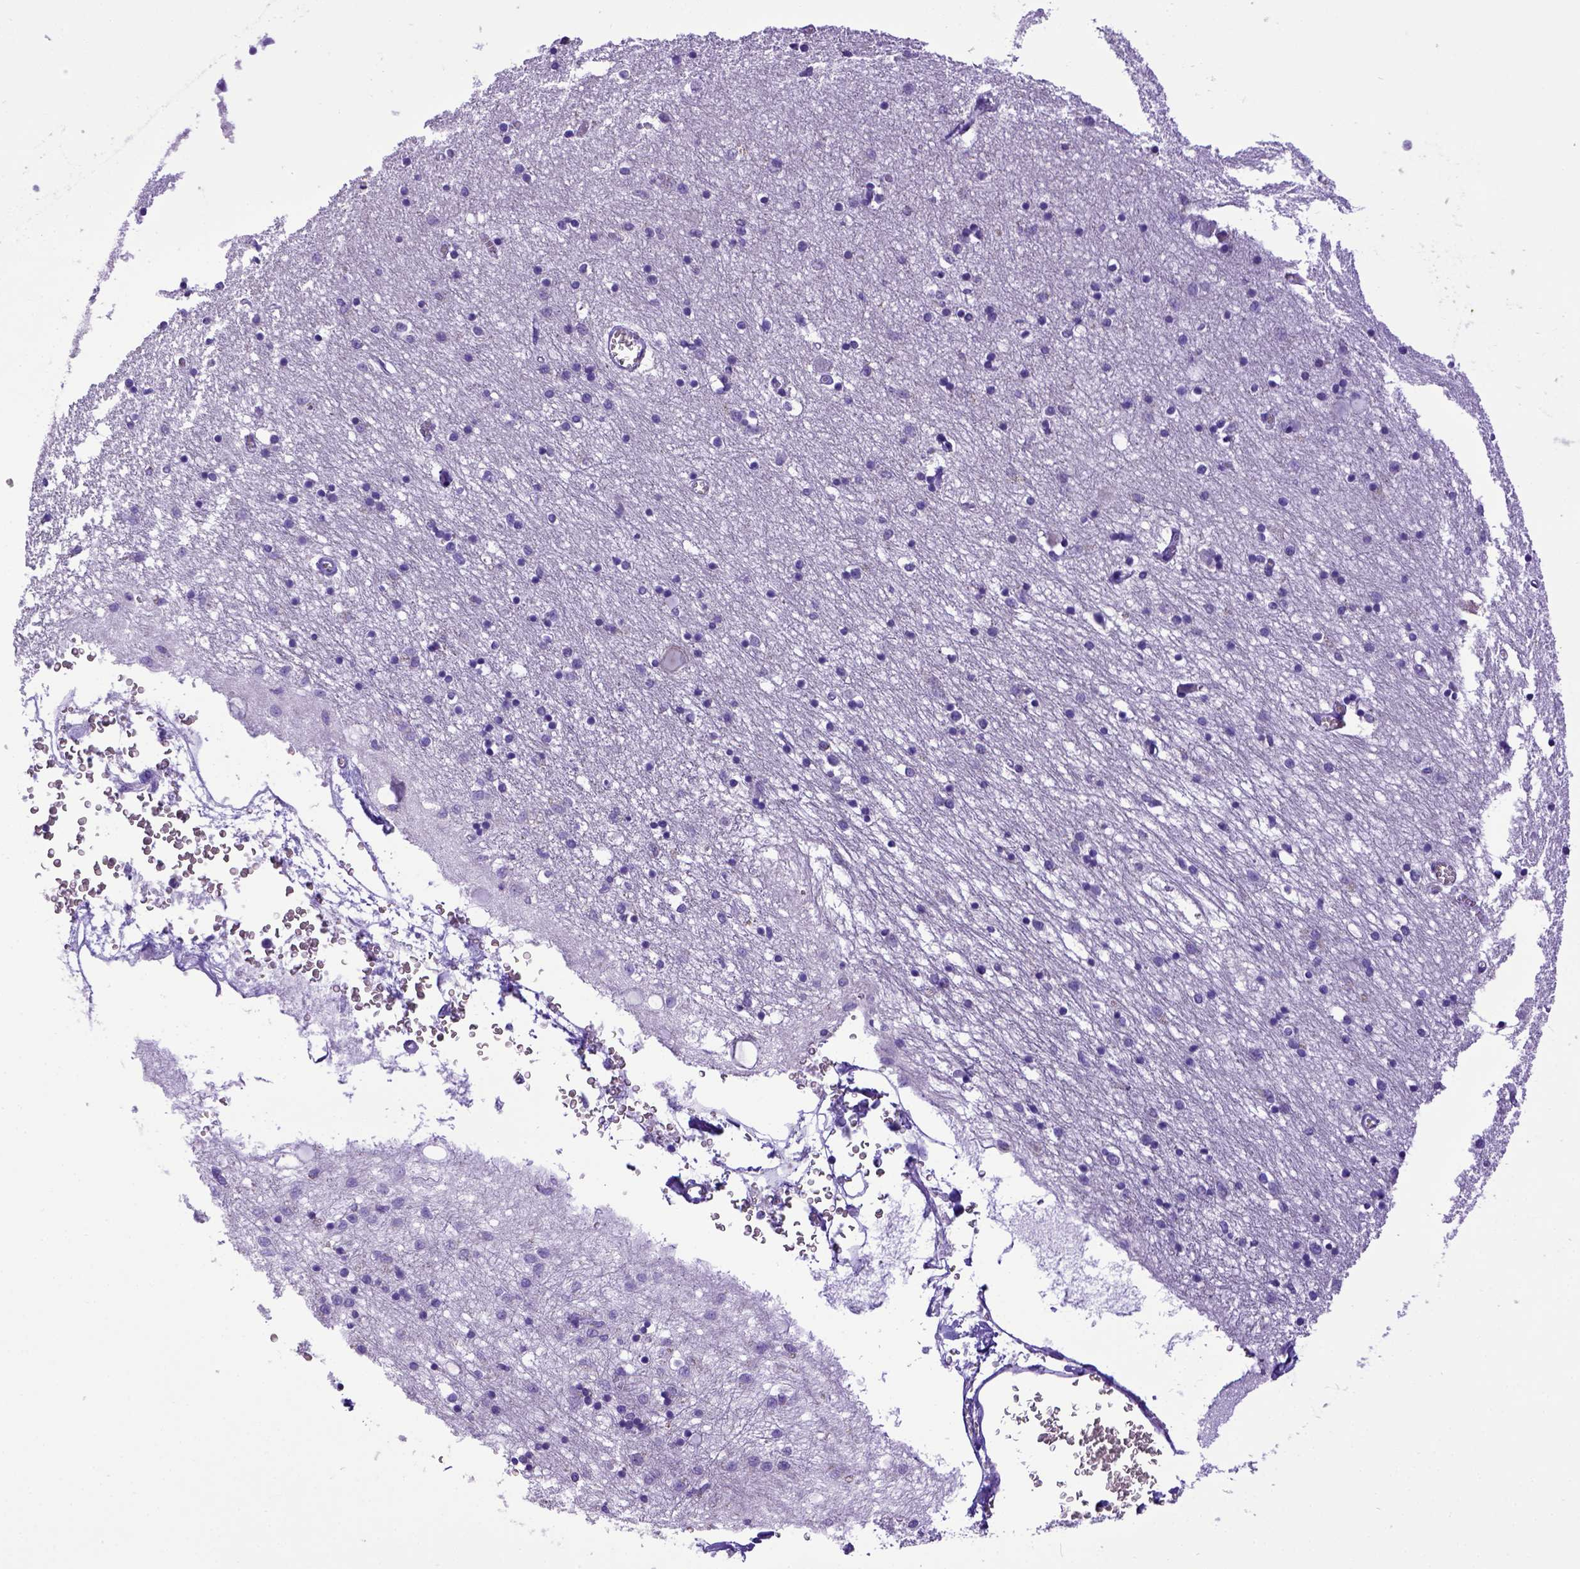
{"staining": {"intensity": "negative", "quantity": "none", "location": "none"}, "tissue": "hippocampus", "cell_type": "Glial cells", "image_type": "normal", "snomed": [{"axis": "morphology", "description": "Normal tissue, NOS"}, {"axis": "topography", "description": "Lateral ventricle wall"}, {"axis": "topography", "description": "Hippocampus"}], "caption": "The image reveals no significant expression in glial cells of hippocampus.", "gene": "SPEF1", "patient": {"sex": "female", "age": 63}}